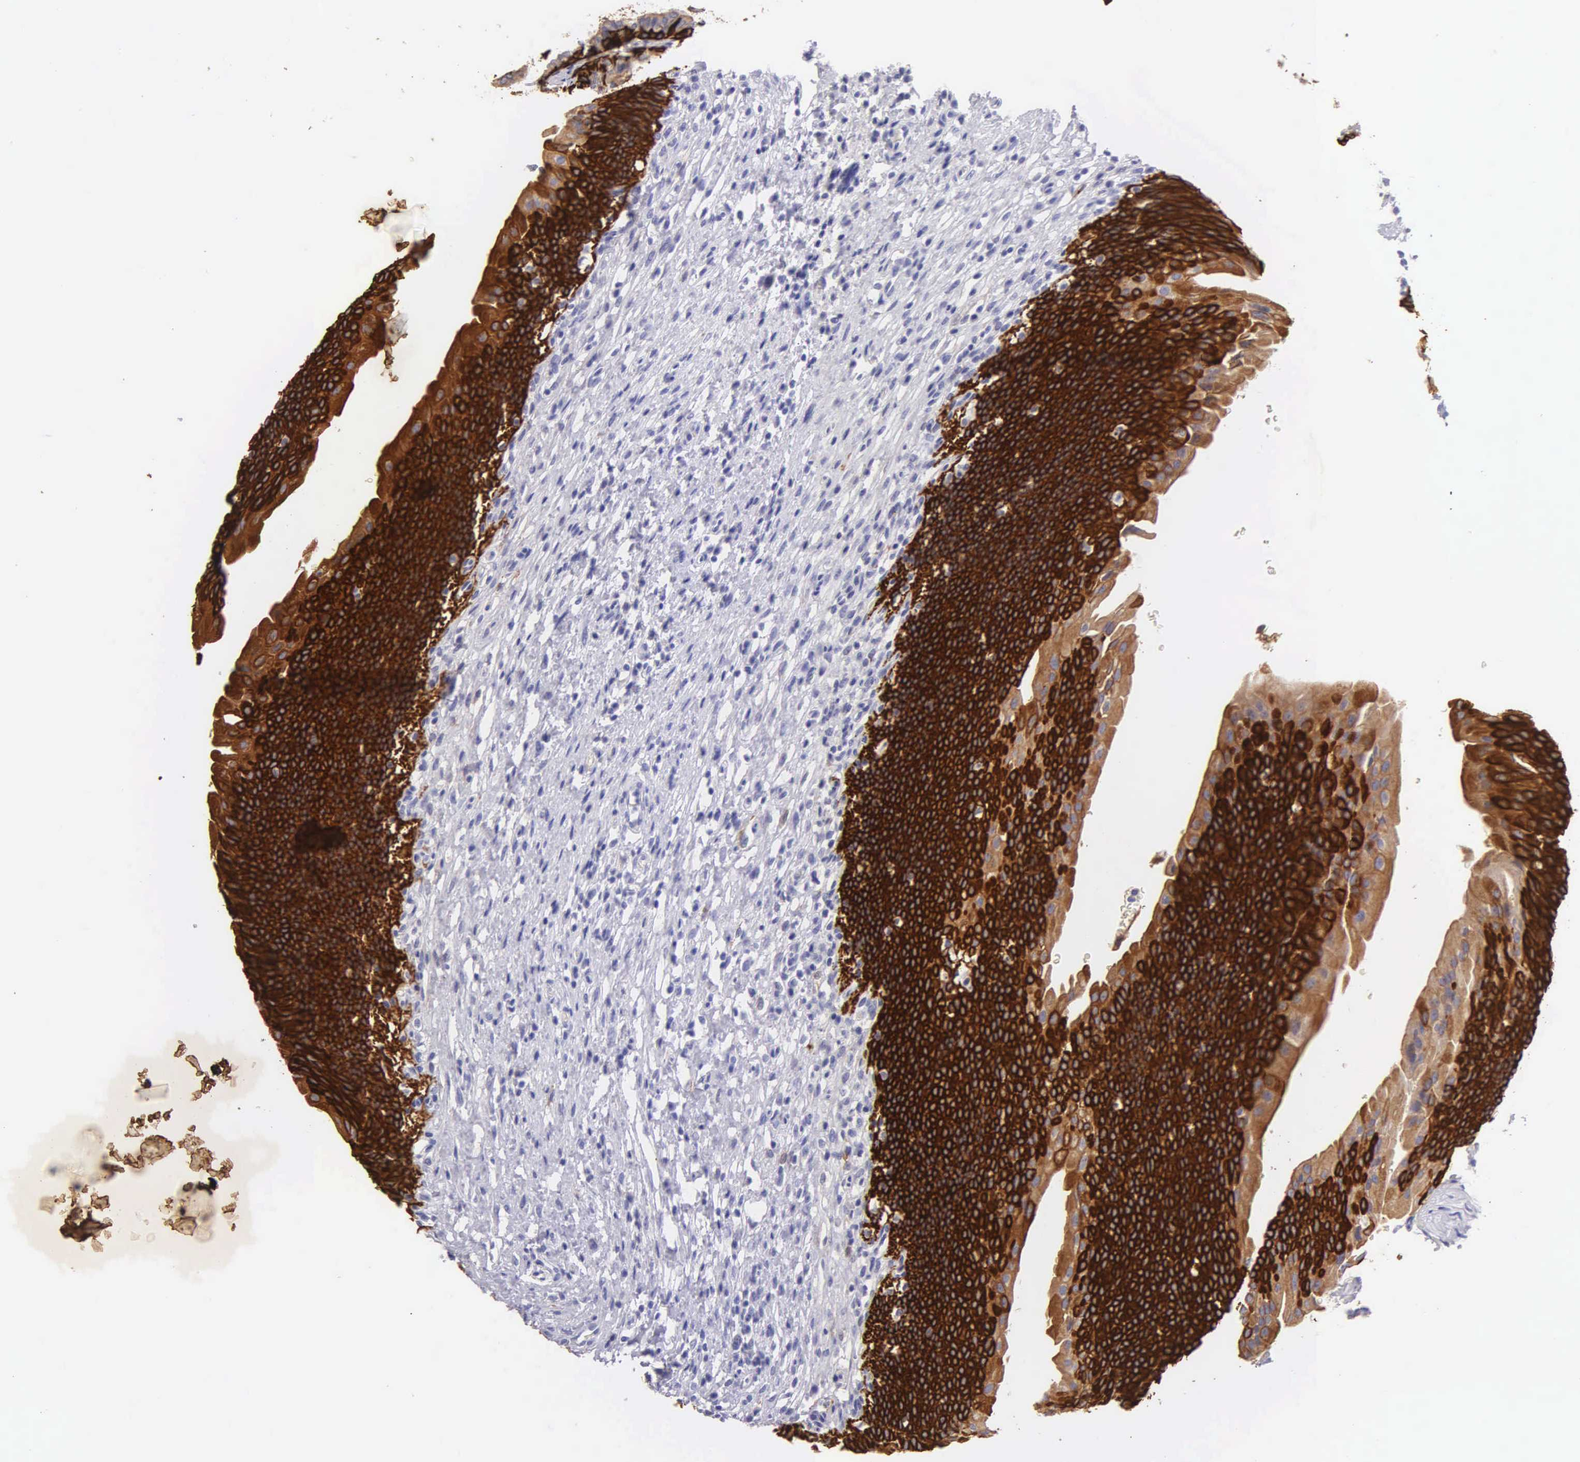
{"staining": {"intensity": "strong", "quantity": ">75%", "location": "cytoplasmic/membranous"}, "tissue": "urinary bladder", "cell_type": "Urothelial cells", "image_type": "normal", "snomed": [{"axis": "morphology", "description": "Normal tissue, NOS"}, {"axis": "morphology", "description": "Urothelial carcinoma, Low grade"}, {"axis": "topography", "description": "Smooth muscle"}, {"axis": "topography", "description": "Urinary bladder"}], "caption": "Immunohistochemistry image of normal urinary bladder stained for a protein (brown), which reveals high levels of strong cytoplasmic/membranous expression in approximately >75% of urothelial cells.", "gene": "KRT17", "patient": {"sex": "male", "age": 60}}